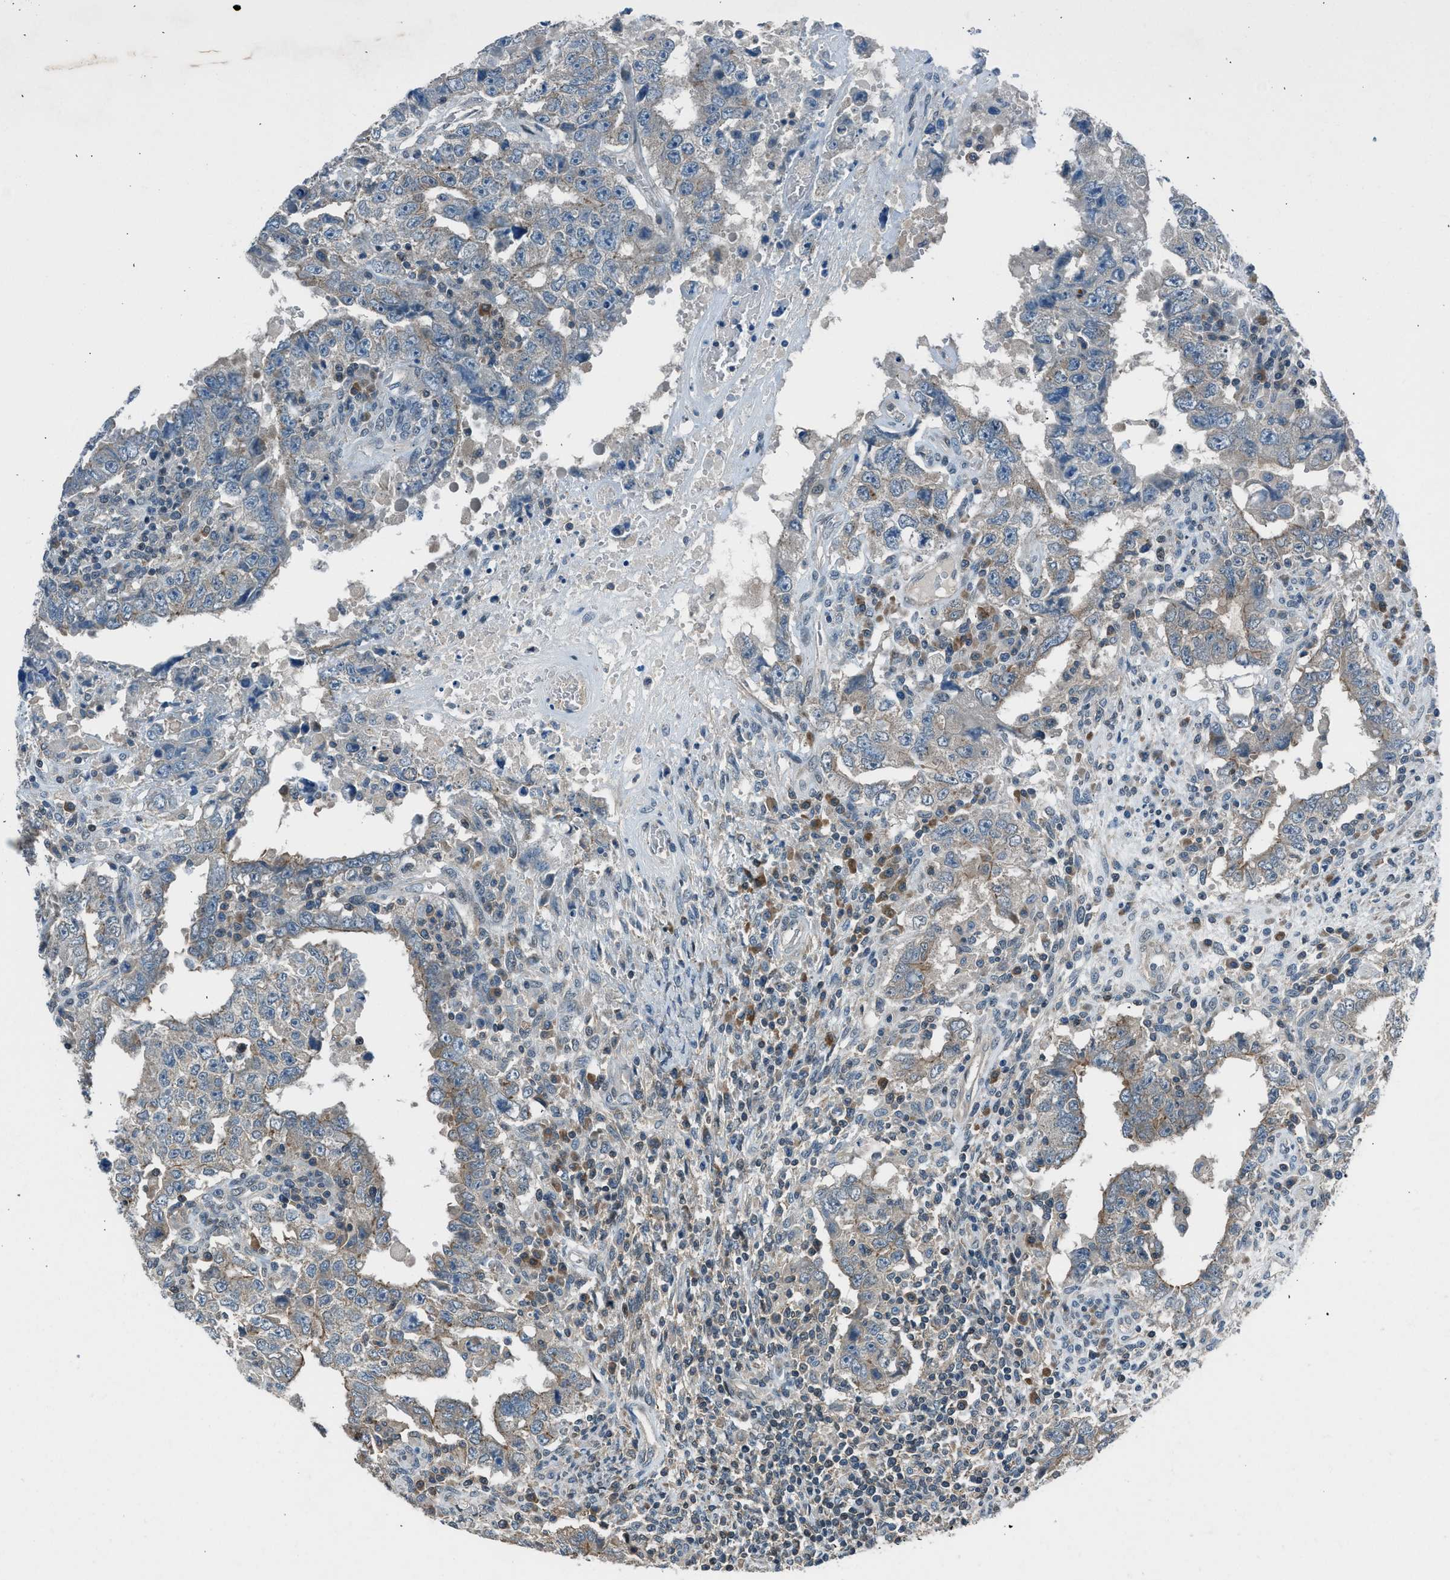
{"staining": {"intensity": "weak", "quantity": "25%-75%", "location": "cytoplasmic/membranous"}, "tissue": "testis cancer", "cell_type": "Tumor cells", "image_type": "cancer", "snomed": [{"axis": "morphology", "description": "Carcinoma, Embryonal, NOS"}, {"axis": "topography", "description": "Testis"}], "caption": "Testis cancer stained with a brown dye exhibits weak cytoplasmic/membranous positive positivity in approximately 25%-75% of tumor cells.", "gene": "LMLN", "patient": {"sex": "male", "age": 26}}